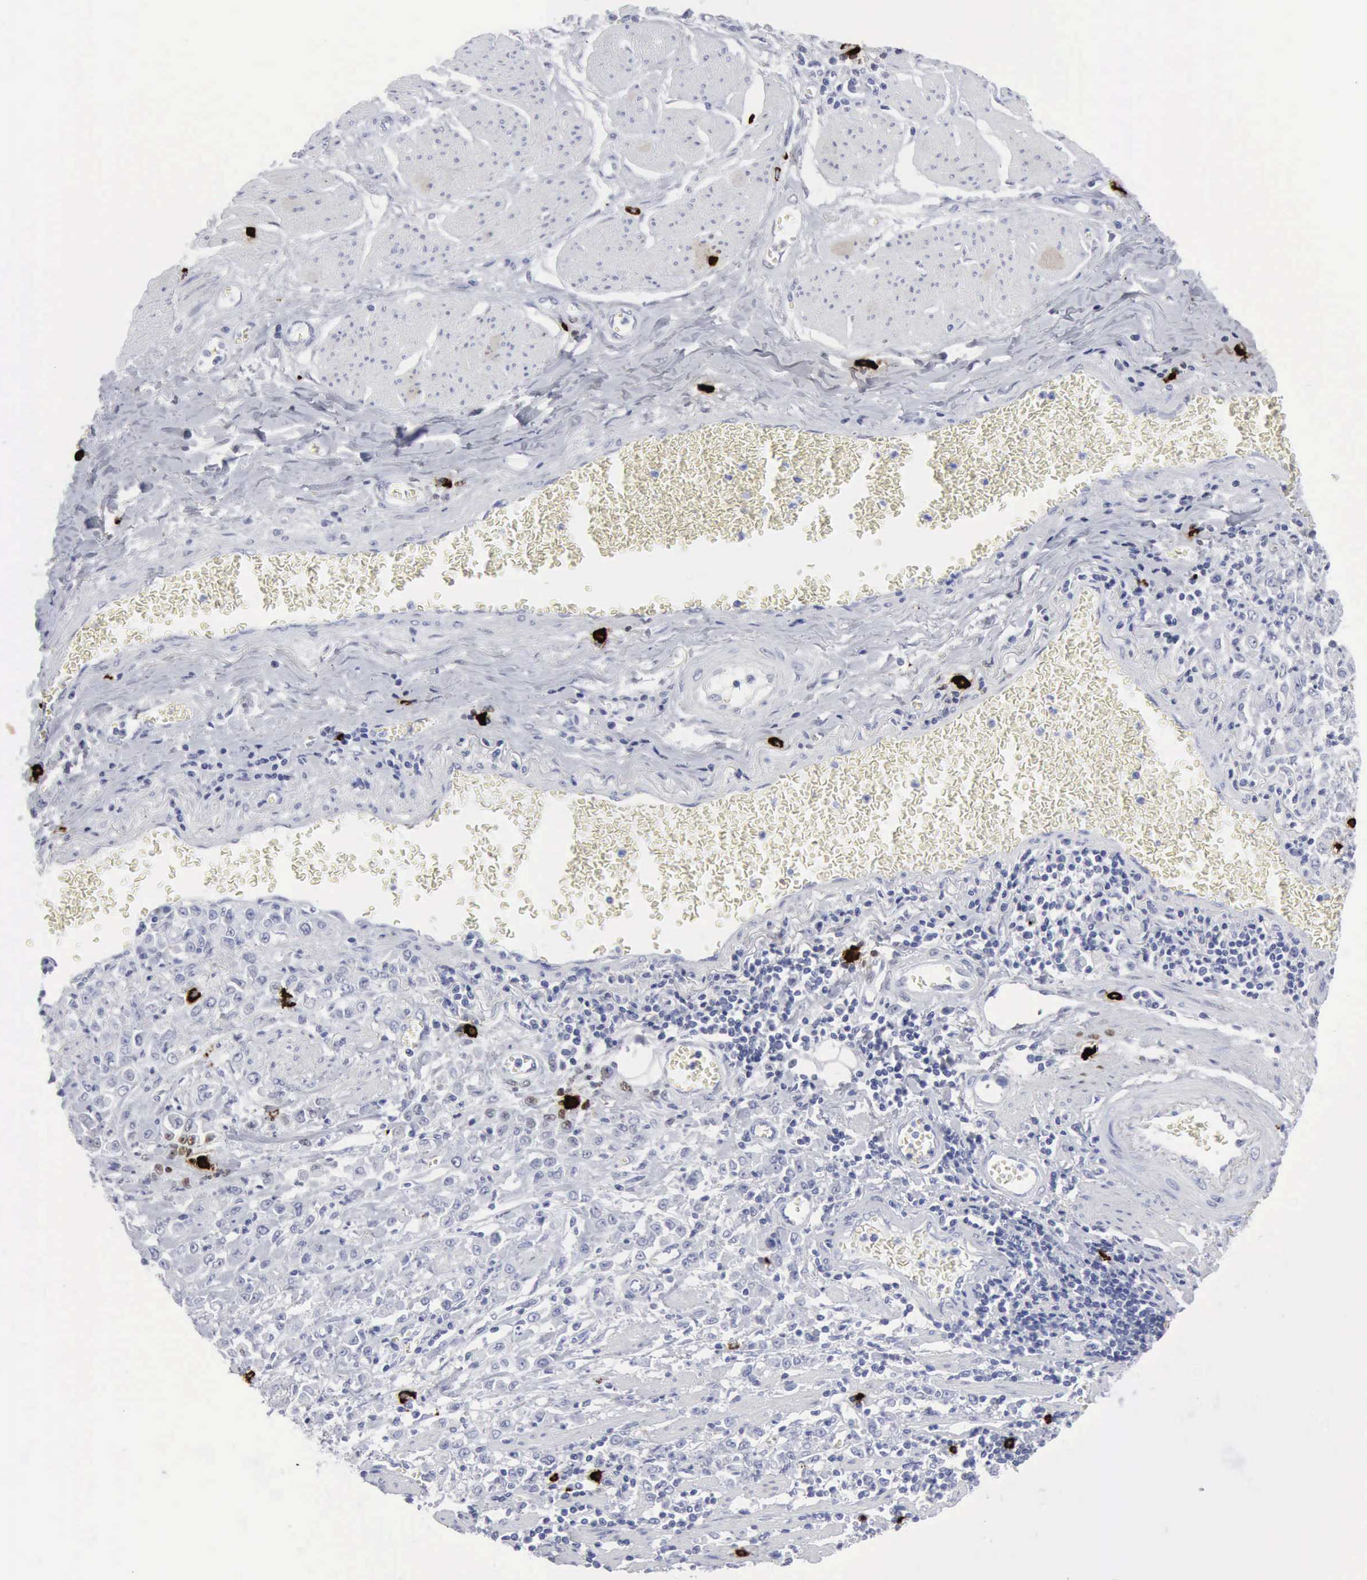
{"staining": {"intensity": "negative", "quantity": "none", "location": "none"}, "tissue": "stomach cancer", "cell_type": "Tumor cells", "image_type": "cancer", "snomed": [{"axis": "morphology", "description": "Adenocarcinoma, NOS"}, {"axis": "topography", "description": "Stomach"}], "caption": "High power microscopy image of an immunohistochemistry micrograph of adenocarcinoma (stomach), revealing no significant expression in tumor cells. (DAB (3,3'-diaminobenzidine) immunohistochemistry (IHC) visualized using brightfield microscopy, high magnification).", "gene": "CMA1", "patient": {"sex": "male", "age": 72}}